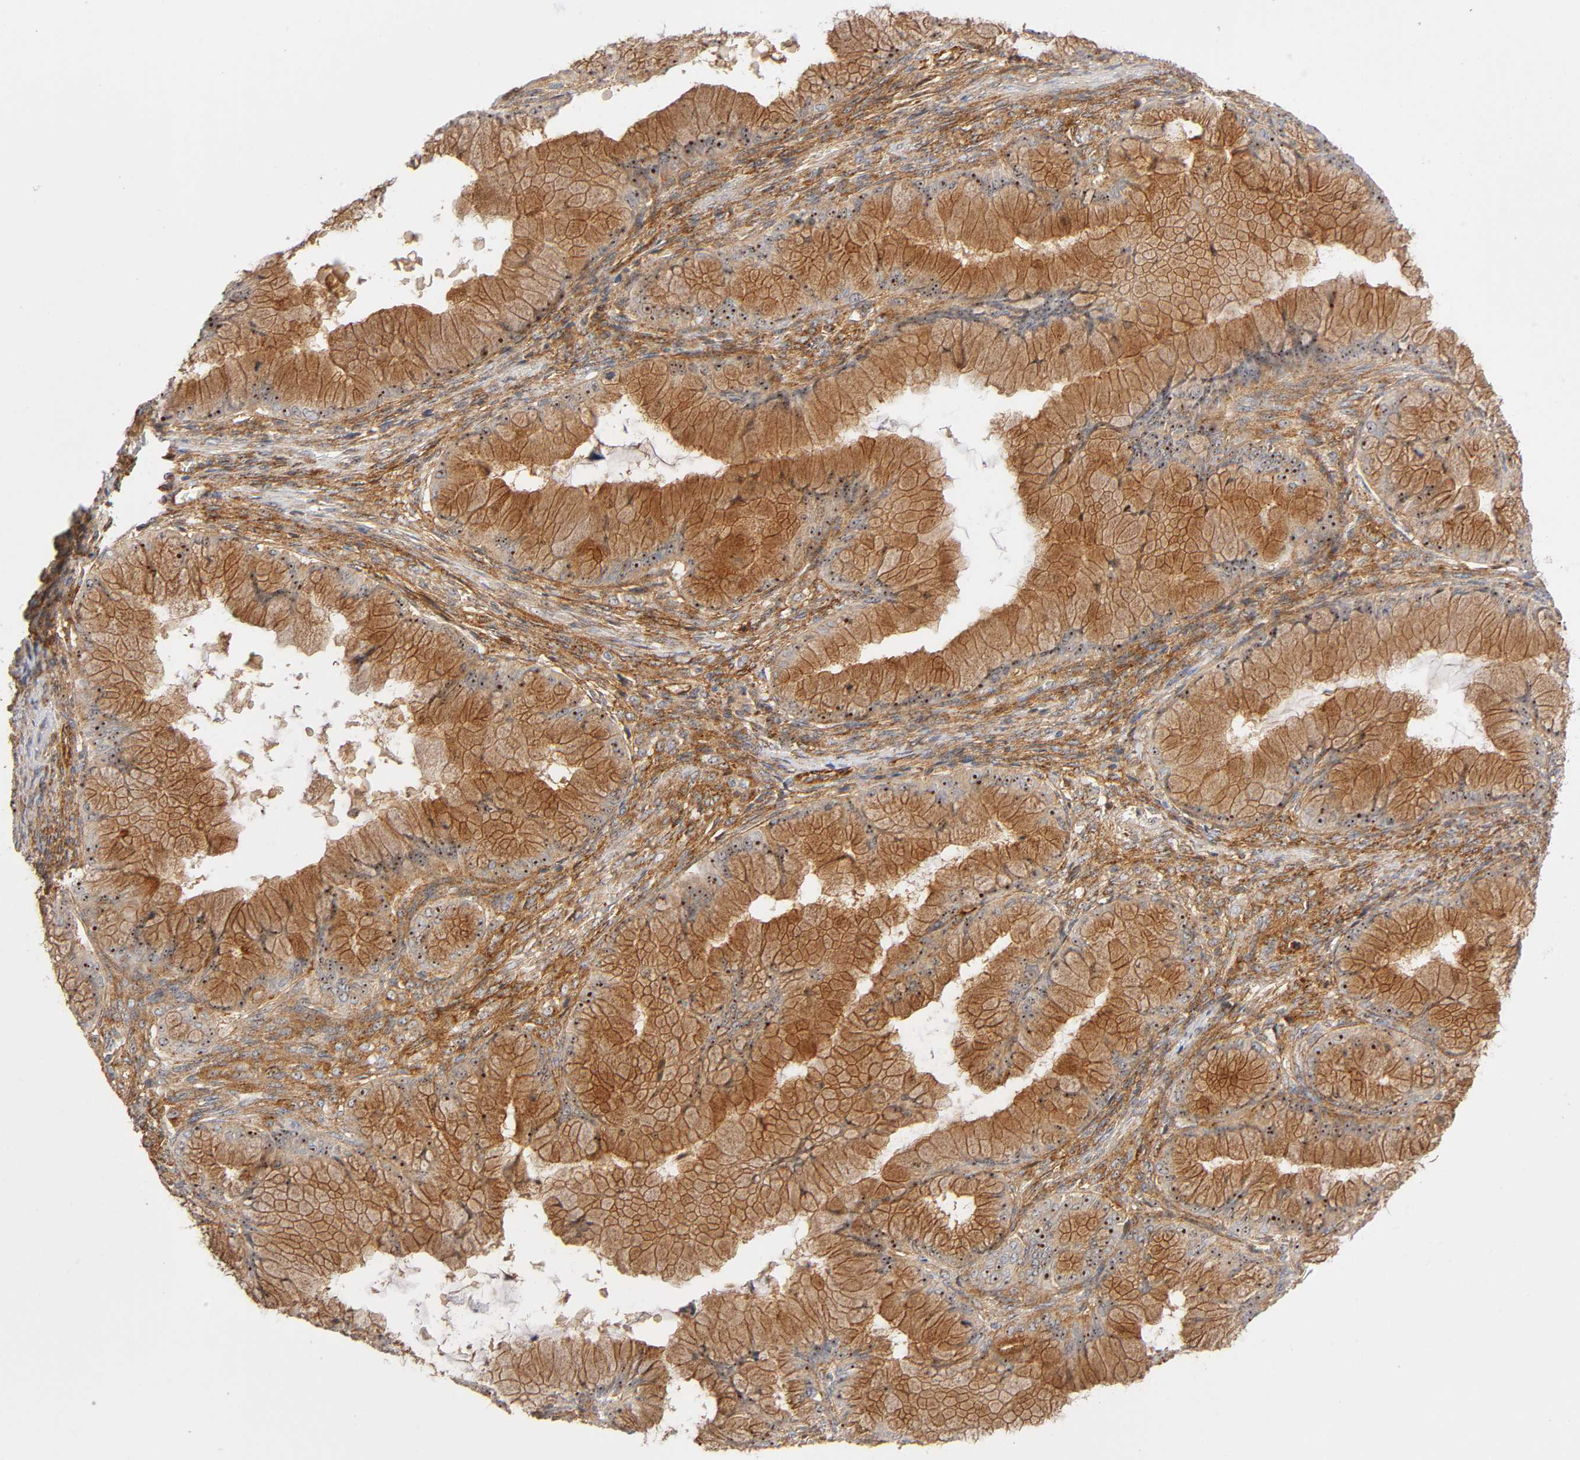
{"staining": {"intensity": "strong", "quantity": ">75%", "location": "cytoplasmic/membranous,nuclear"}, "tissue": "ovarian cancer", "cell_type": "Tumor cells", "image_type": "cancer", "snomed": [{"axis": "morphology", "description": "Cystadenocarcinoma, mucinous, NOS"}, {"axis": "topography", "description": "Ovary"}], "caption": "This image demonstrates immunohistochemistry staining of ovarian cancer (mucinous cystadenocarcinoma), with high strong cytoplasmic/membranous and nuclear expression in approximately >75% of tumor cells.", "gene": "PLD1", "patient": {"sex": "female", "age": 63}}